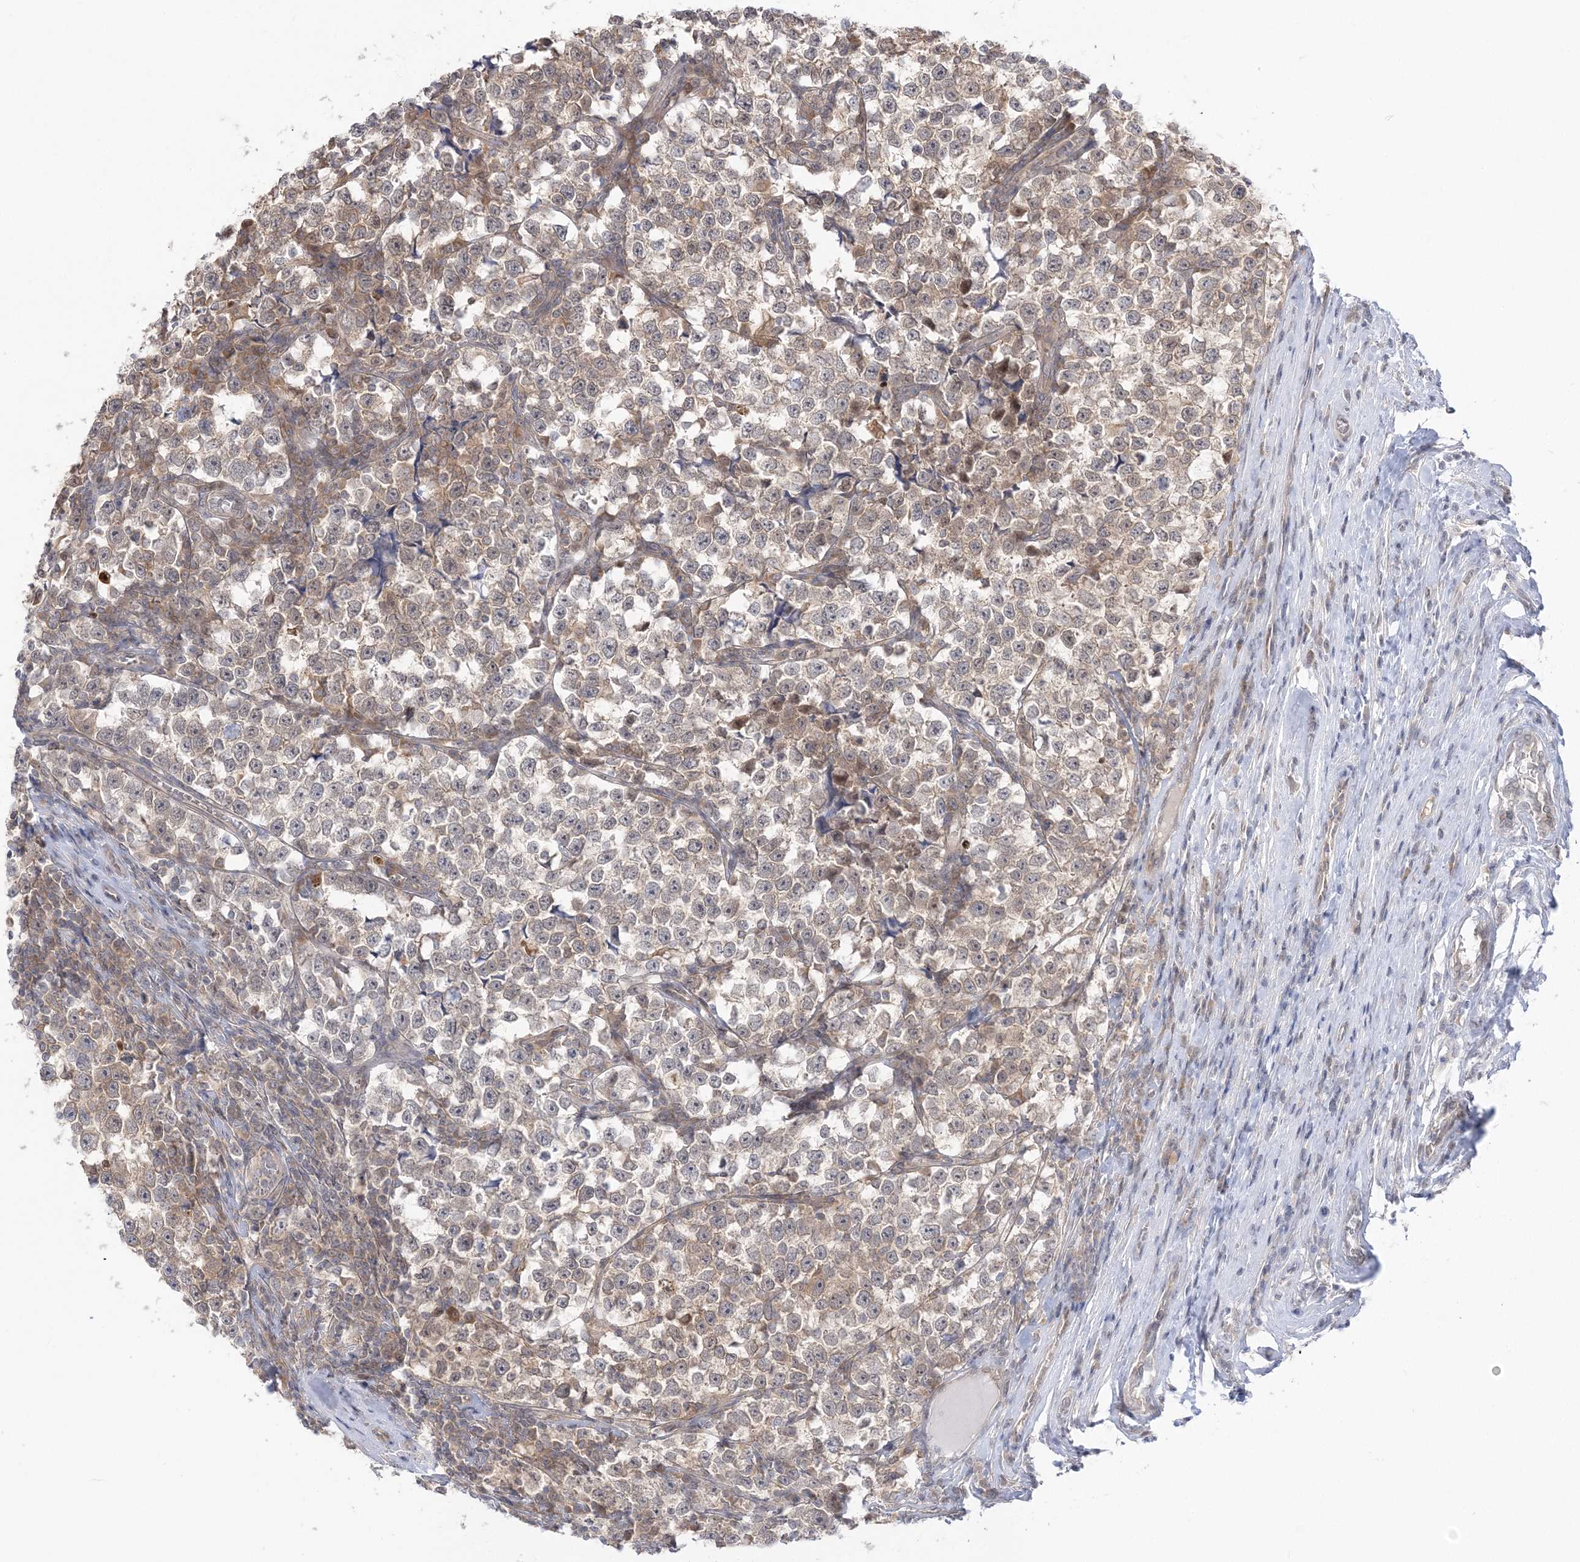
{"staining": {"intensity": "weak", "quantity": "<25%", "location": "cytoplasmic/membranous"}, "tissue": "testis cancer", "cell_type": "Tumor cells", "image_type": "cancer", "snomed": [{"axis": "morphology", "description": "Normal tissue, NOS"}, {"axis": "morphology", "description": "Seminoma, NOS"}, {"axis": "topography", "description": "Testis"}], "caption": "High magnification brightfield microscopy of testis cancer stained with DAB (3,3'-diaminobenzidine) (brown) and counterstained with hematoxylin (blue): tumor cells show no significant staining.", "gene": "THADA", "patient": {"sex": "male", "age": 43}}